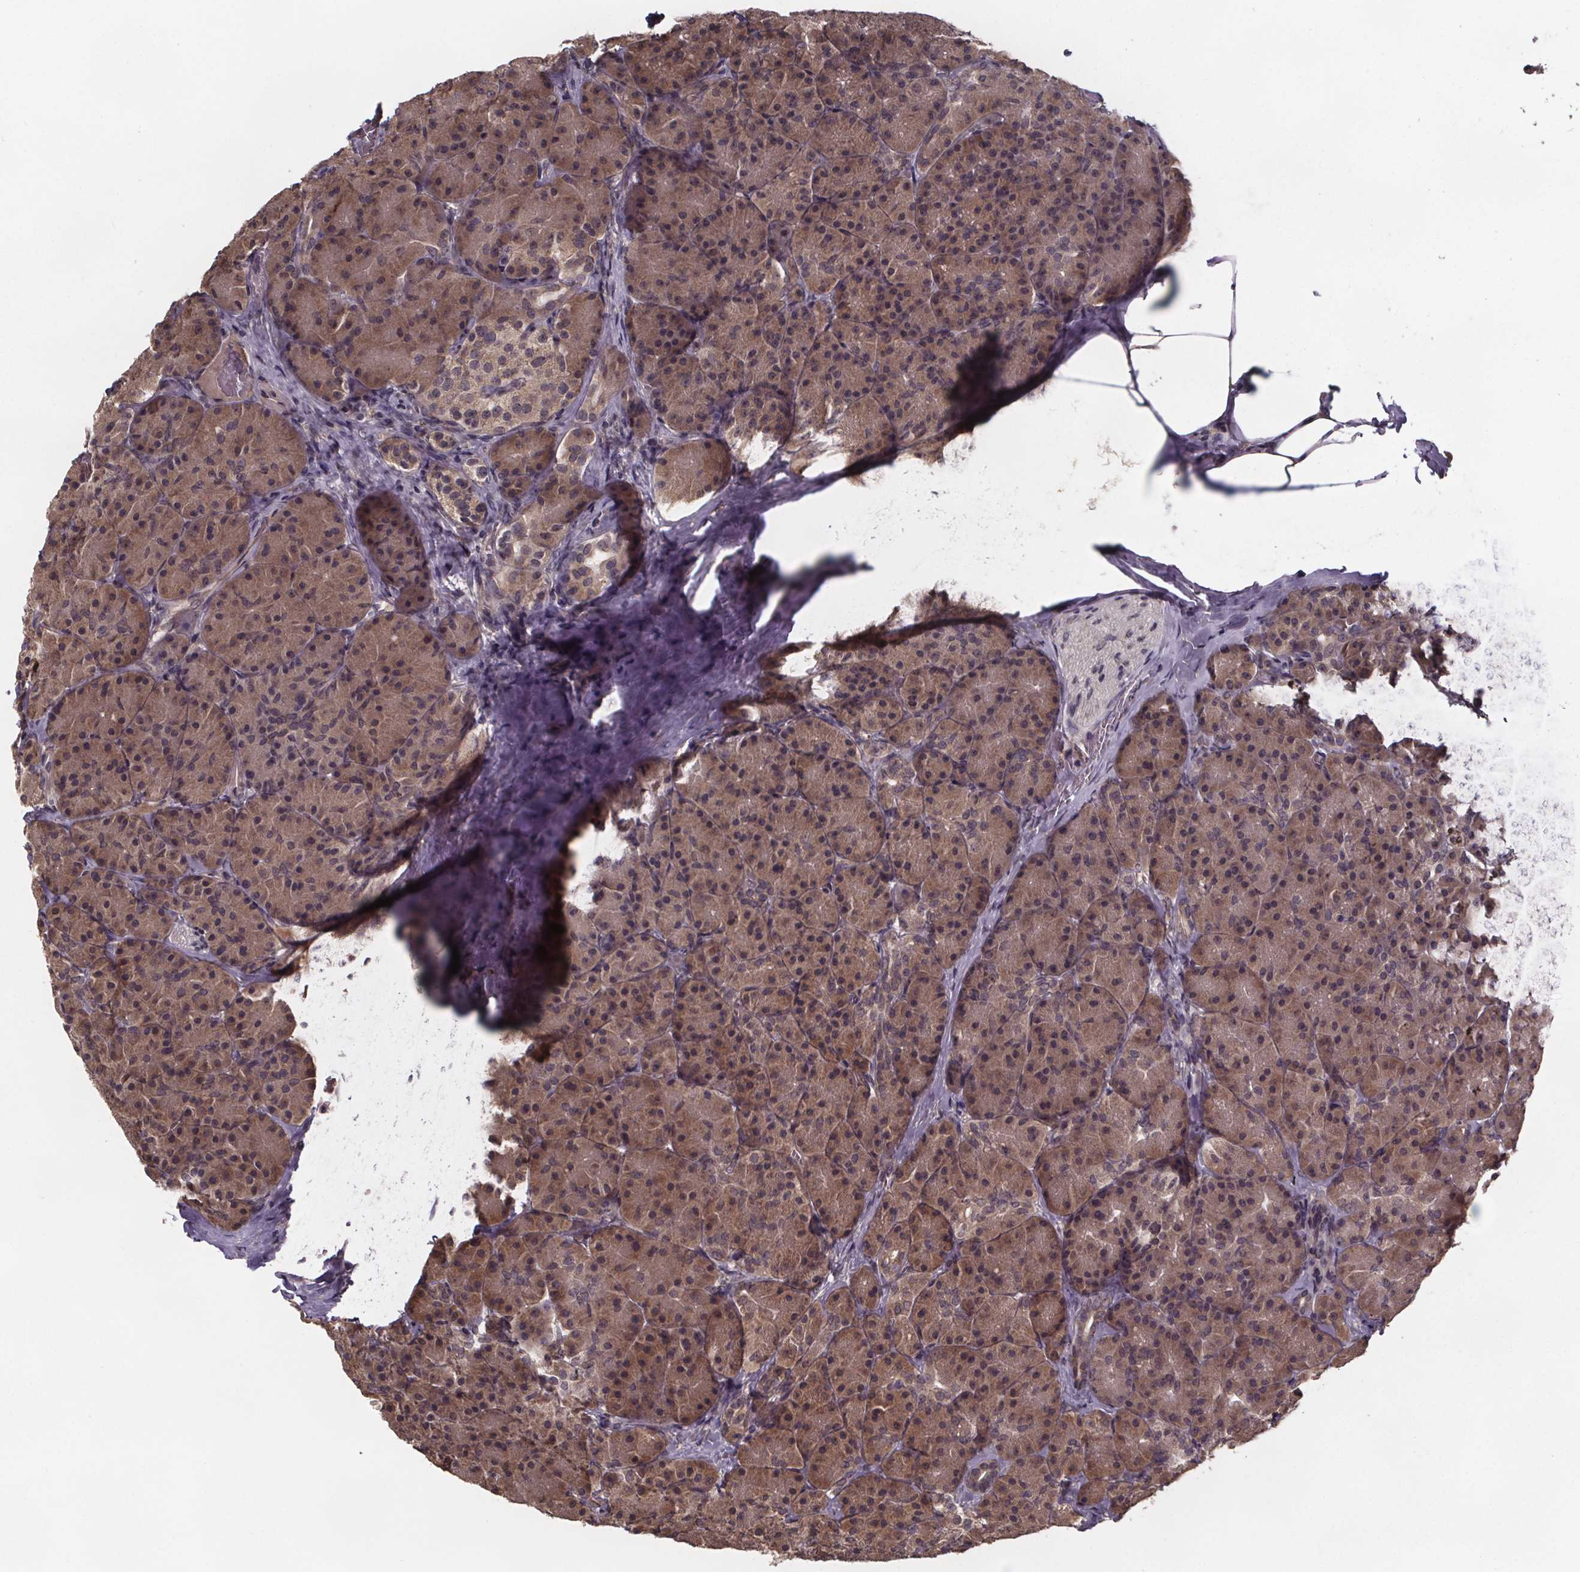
{"staining": {"intensity": "moderate", "quantity": ">75%", "location": "cytoplasmic/membranous"}, "tissue": "pancreas", "cell_type": "Exocrine glandular cells", "image_type": "normal", "snomed": [{"axis": "morphology", "description": "Normal tissue, NOS"}, {"axis": "topography", "description": "Pancreas"}], "caption": "Protein expression analysis of normal pancreas reveals moderate cytoplasmic/membranous staining in approximately >75% of exocrine glandular cells. (IHC, brightfield microscopy, high magnification).", "gene": "SAT1", "patient": {"sex": "male", "age": 57}}